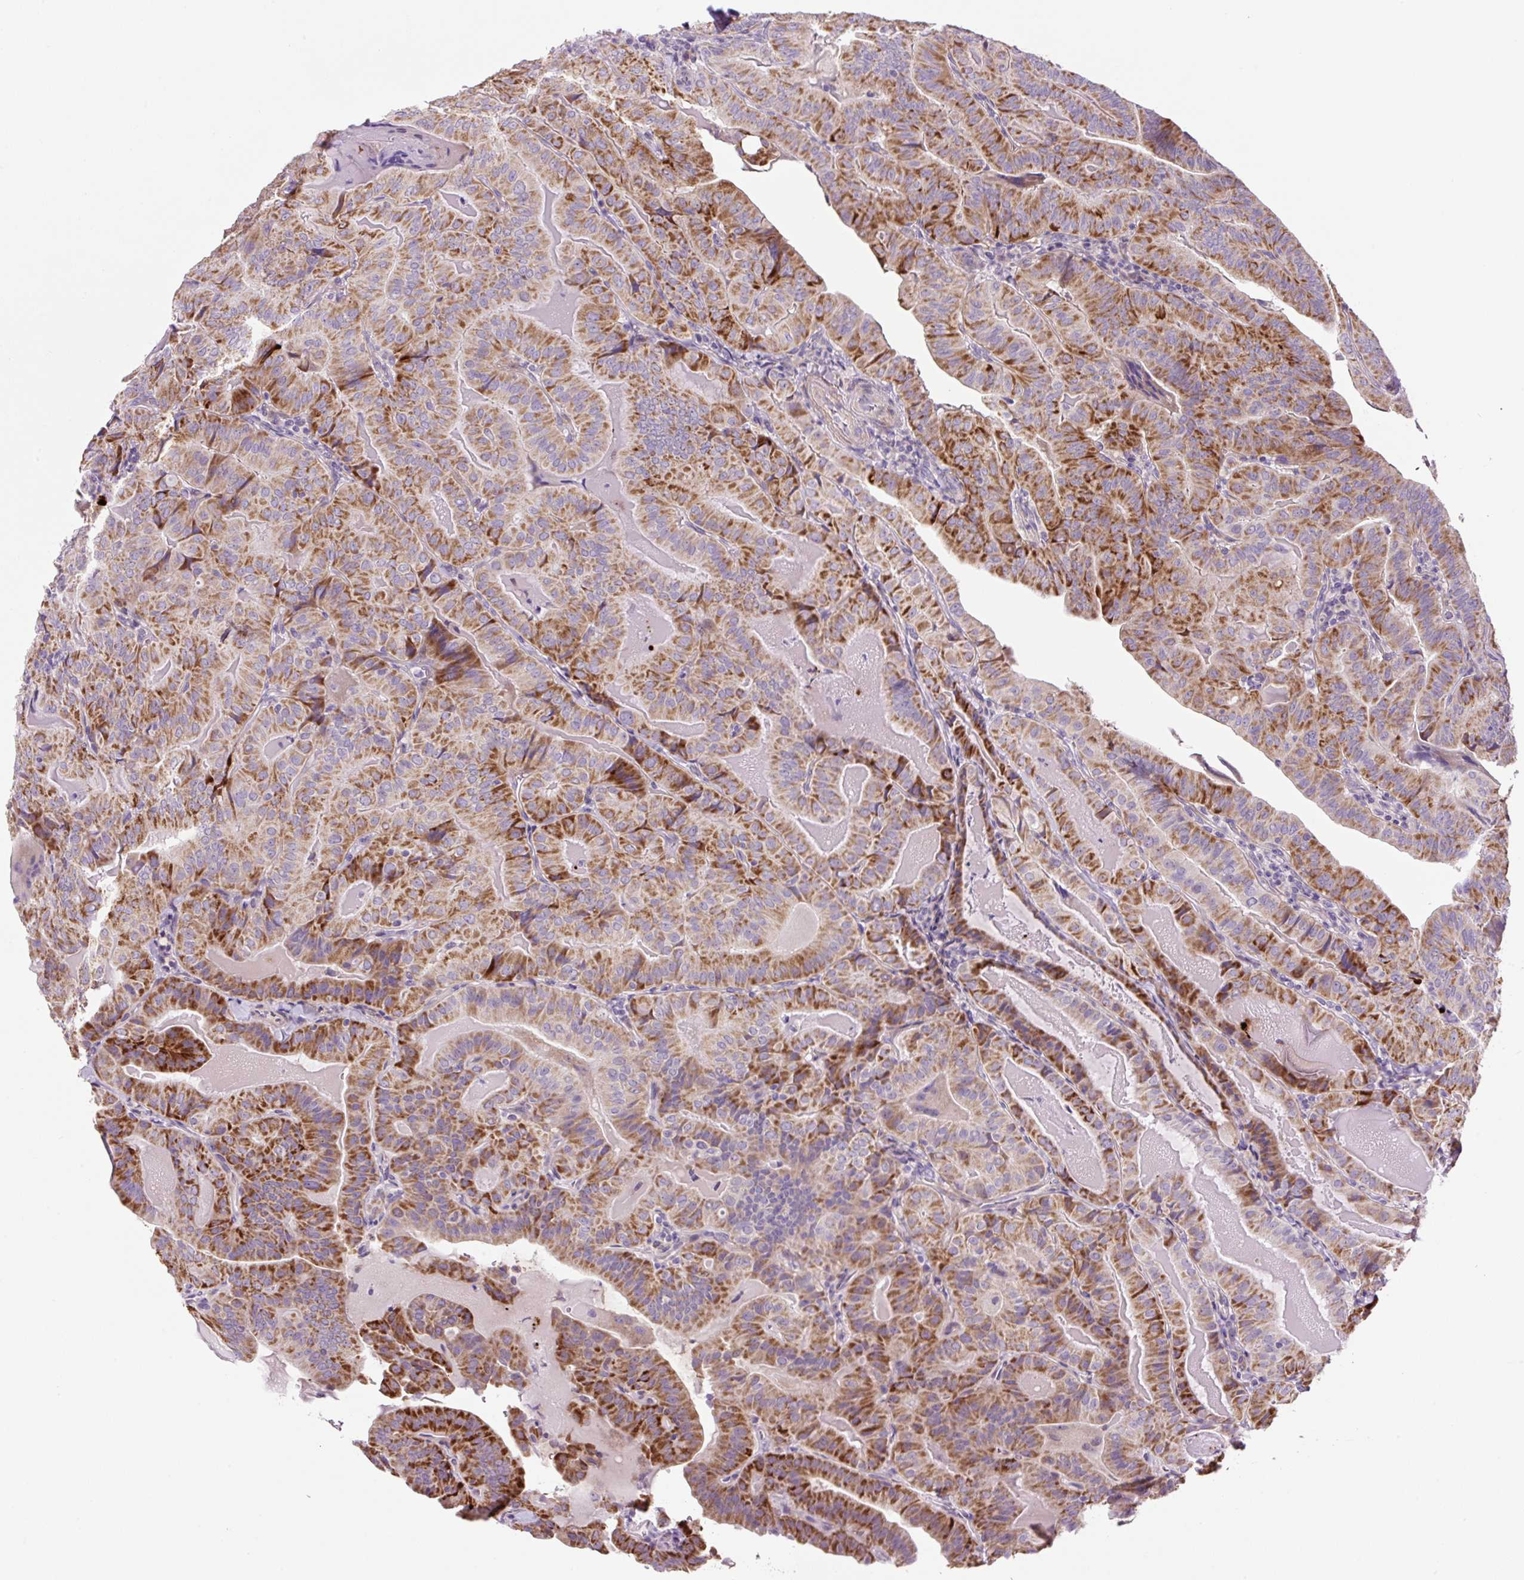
{"staining": {"intensity": "moderate", "quantity": ">75%", "location": "cytoplasmic/membranous"}, "tissue": "thyroid cancer", "cell_type": "Tumor cells", "image_type": "cancer", "snomed": [{"axis": "morphology", "description": "Papillary adenocarcinoma, NOS"}, {"axis": "topography", "description": "Thyroid gland"}], "caption": "The histopathology image reveals staining of papillary adenocarcinoma (thyroid), revealing moderate cytoplasmic/membranous protein staining (brown color) within tumor cells.", "gene": "OGDHL", "patient": {"sex": "female", "age": 68}}